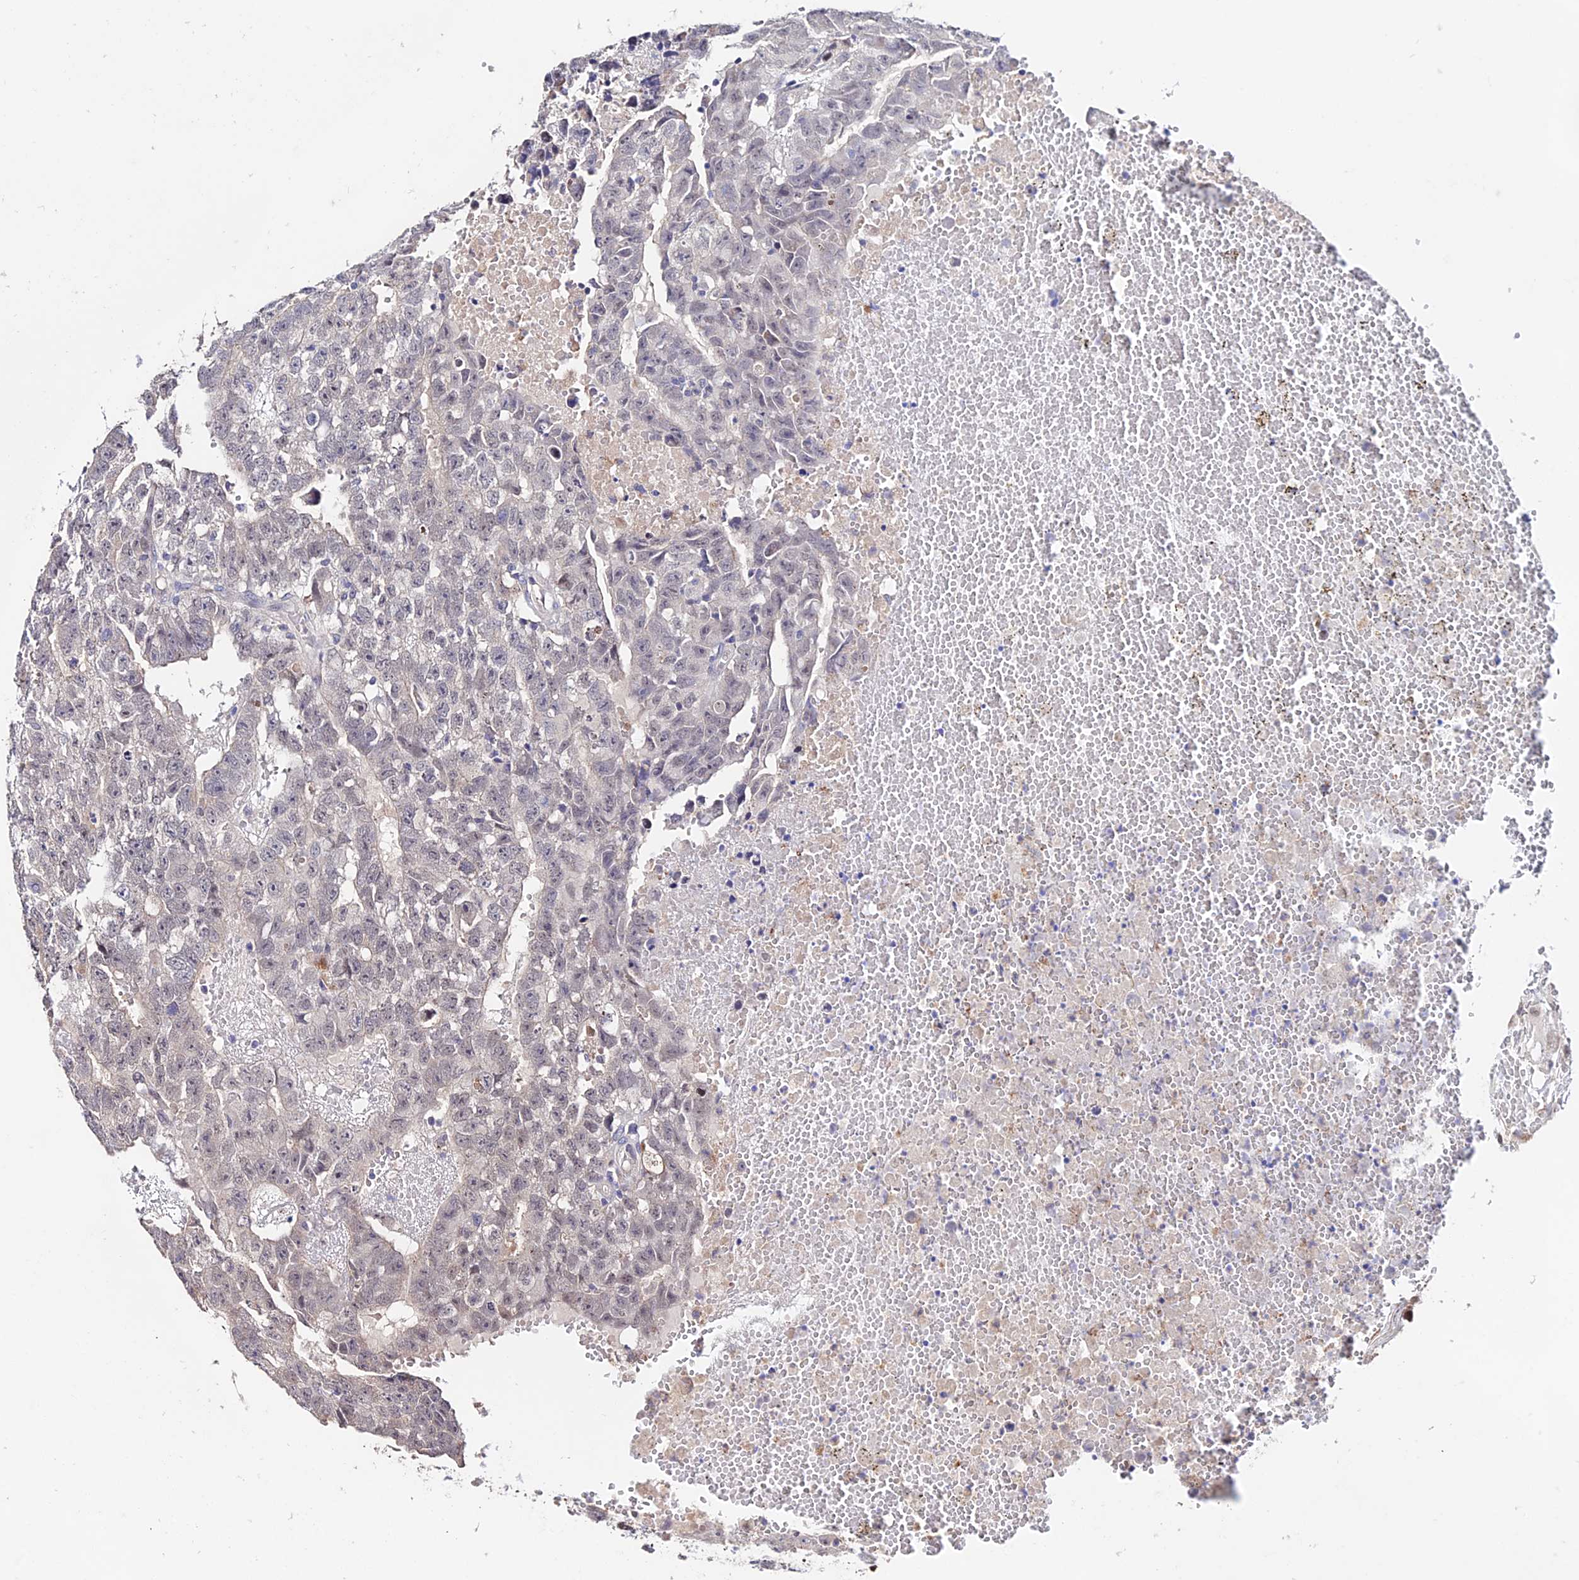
{"staining": {"intensity": "negative", "quantity": "none", "location": "none"}, "tissue": "testis cancer", "cell_type": "Tumor cells", "image_type": "cancer", "snomed": [{"axis": "morphology", "description": "Carcinoma, Embryonal, NOS"}, {"axis": "topography", "description": "Testis"}], "caption": "Tumor cells show no significant expression in testis cancer (embryonal carcinoma).", "gene": "ACTR5", "patient": {"sex": "male", "age": 25}}